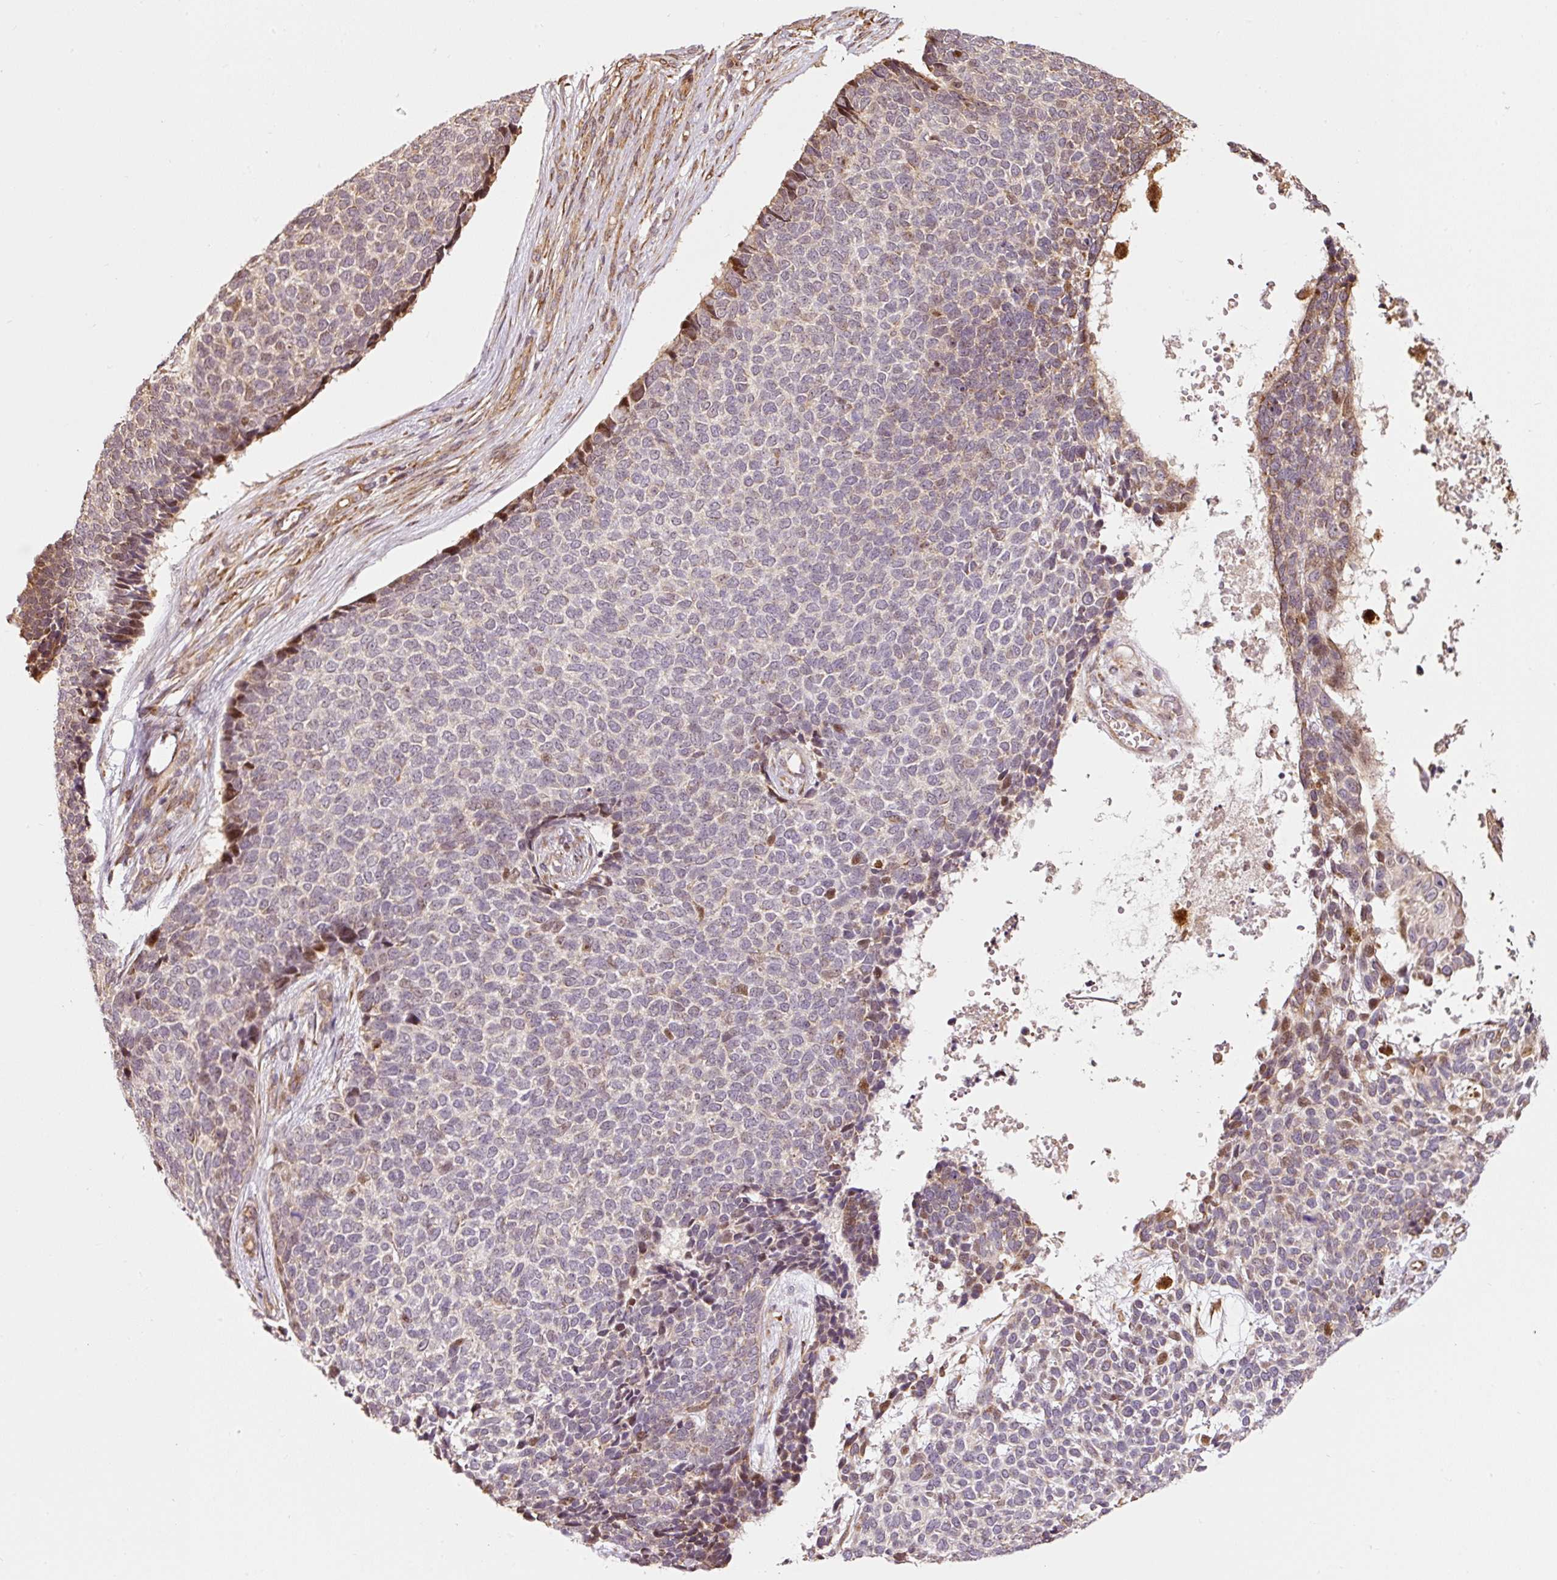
{"staining": {"intensity": "moderate", "quantity": "<25%", "location": "cytoplasmic/membranous,nuclear"}, "tissue": "skin cancer", "cell_type": "Tumor cells", "image_type": "cancer", "snomed": [{"axis": "morphology", "description": "Basal cell carcinoma"}, {"axis": "topography", "description": "Skin"}], "caption": "A brown stain highlights moderate cytoplasmic/membranous and nuclear staining of a protein in human skin cancer (basal cell carcinoma) tumor cells. (DAB = brown stain, brightfield microscopy at high magnification).", "gene": "ETF1", "patient": {"sex": "female", "age": 84}}